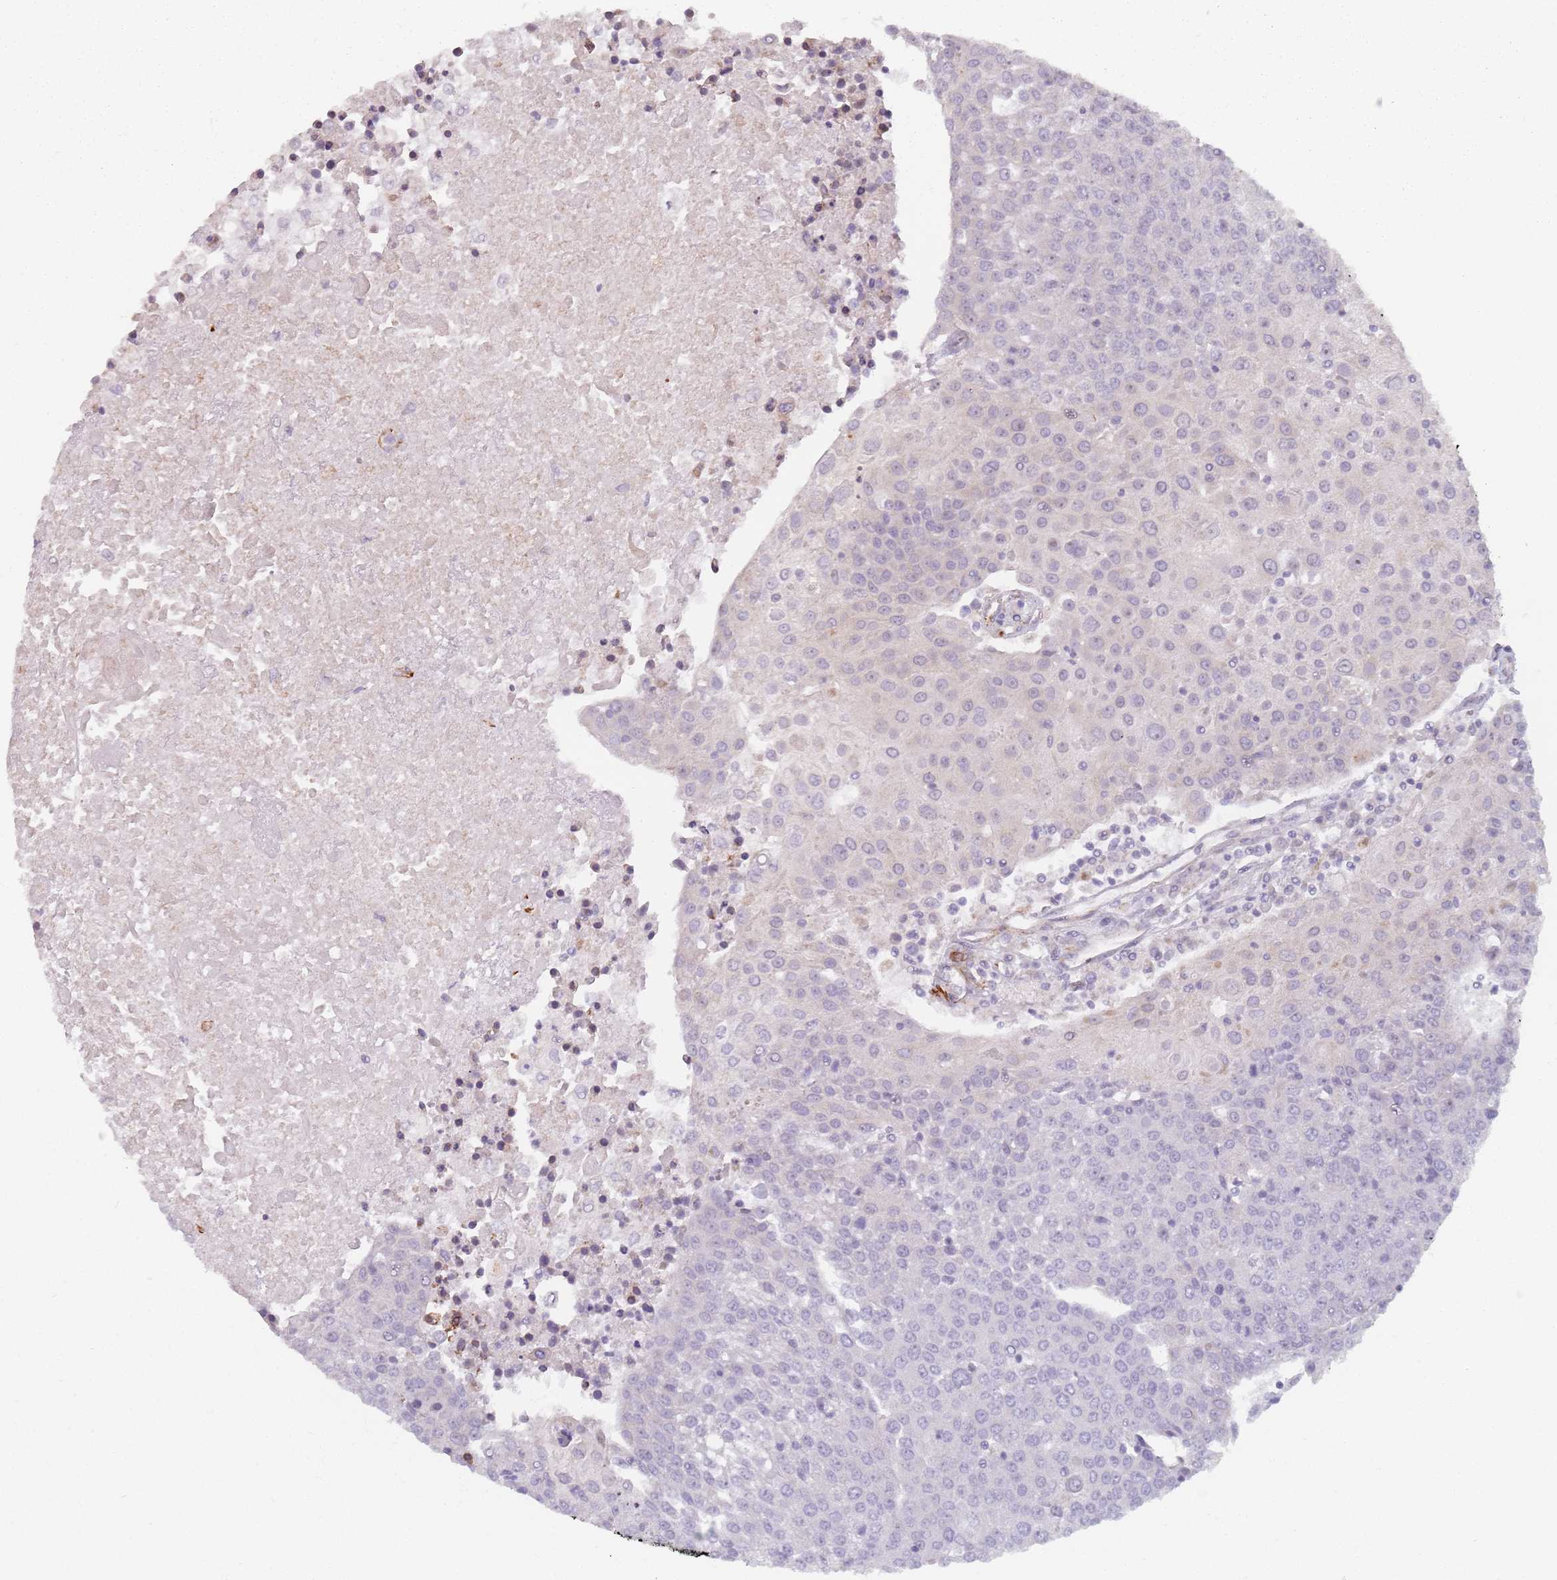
{"staining": {"intensity": "negative", "quantity": "none", "location": "none"}, "tissue": "urothelial cancer", "cell_type": "Tumor cells", "image_type": "cancer", "snomed": [{"axis": "morphology", "description": "Urothelial carcinoma, High grade"}, {"axis": "topography", "description": "Urinary bladder"}], "caption": "Protein analysis of urothelial cancer displays no significant staining in tumor cells. (DAB immunohistochemistry visualized using brightfield microscopy, high magnification).", "gene": "GAS2L3", "patient": {"sex": "female", "age": 85}}